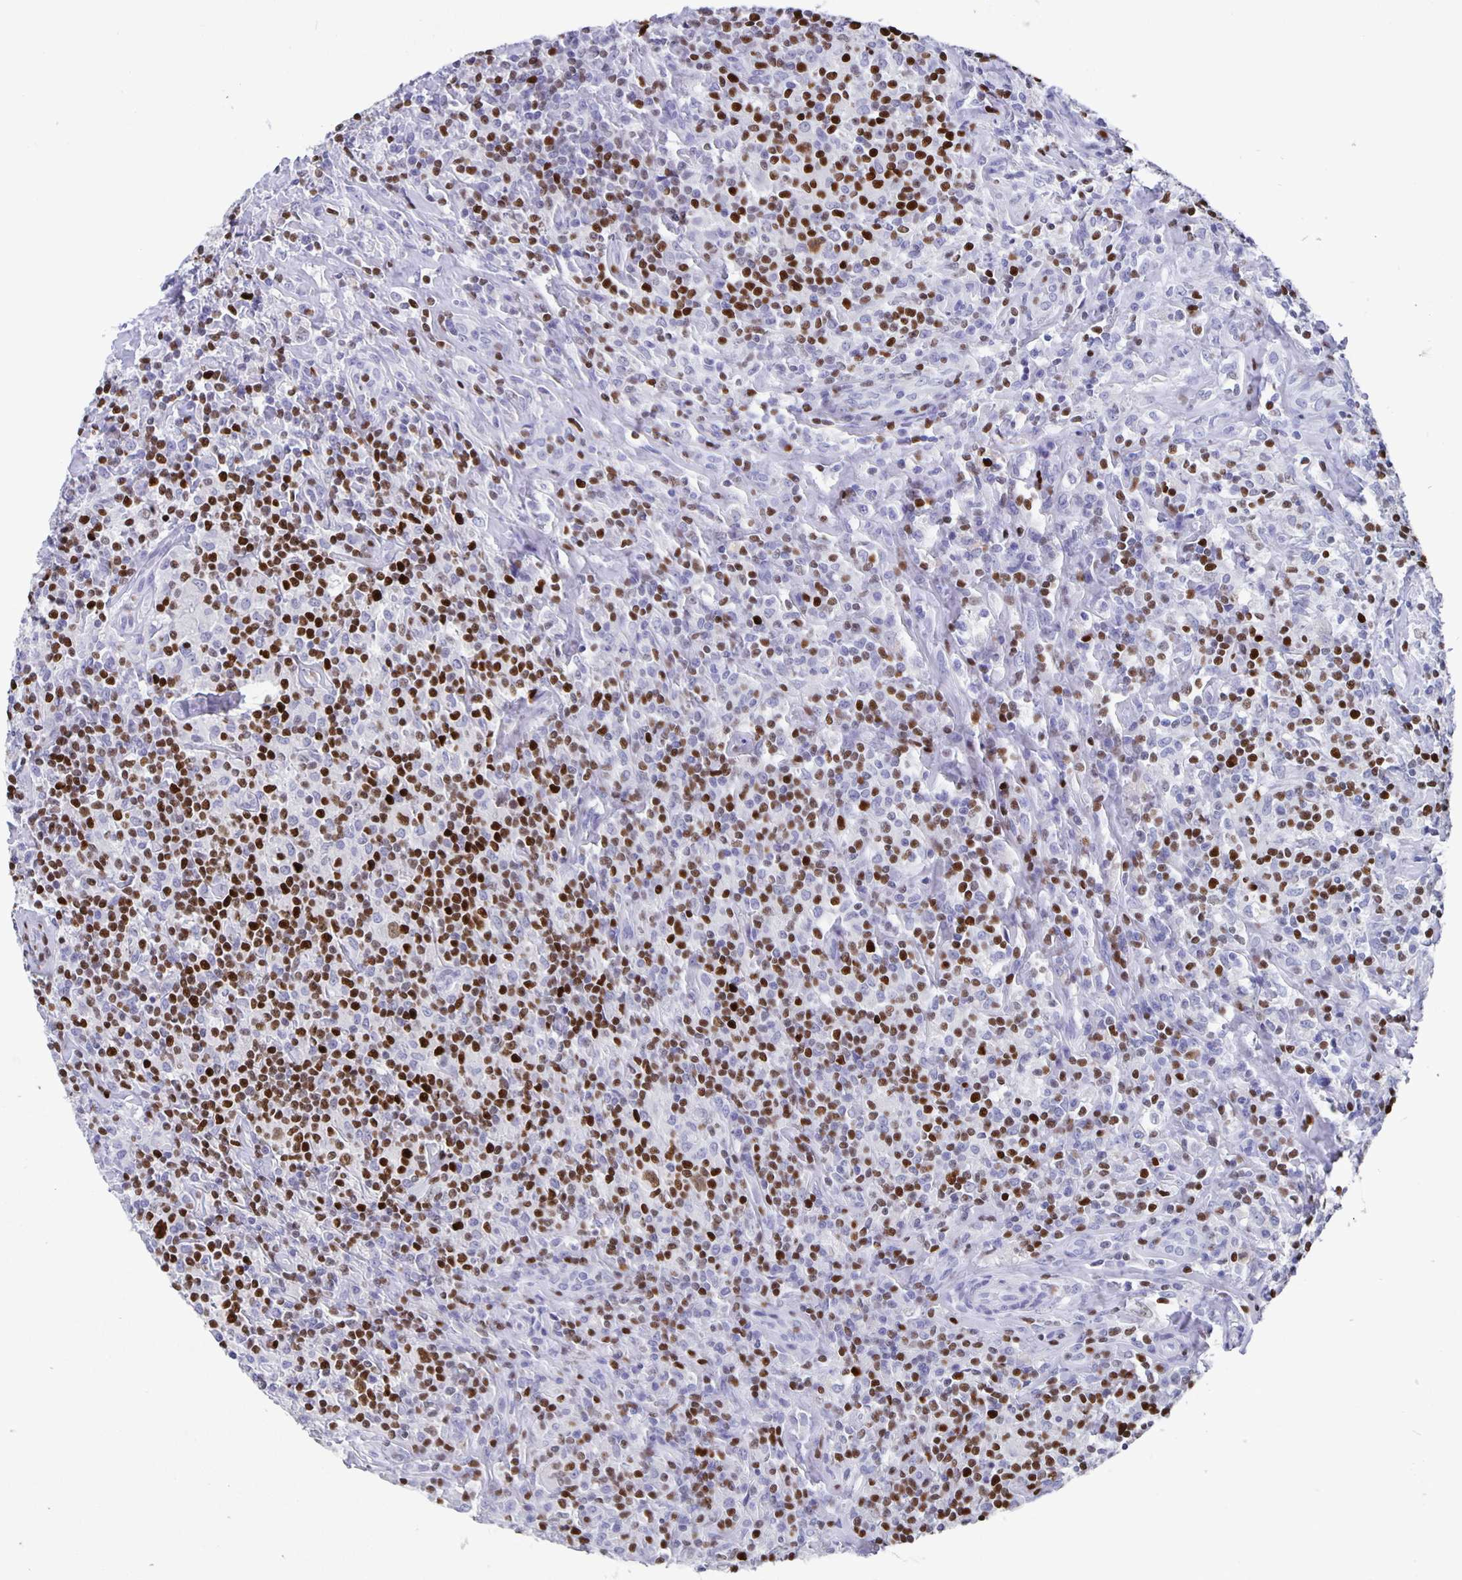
{"staining": {"intensity": "moderate", "quantity": "25%-75%", "location": "nuclear"}, "tissue": "lymphoma", "cell_type": "Tumor cells", "image_type": "cancer", "snomed": [{"axis": "morphology", "description": "Hodgkin's disease, NOS"}, {"axis": "morphology", "description": "Hodgkin's lymphoma, nodular sclerosis"}, {"axis": "topography", "description": "Lymph node"}], "caption": "Hodgkin's lymphoma, nodular sclerosis stained with DAB (3,3'-diaminobenzidine) IHC exhibits medium levels of moderate nuclear staining in about 25%-75% of tumor cells.", "gene": "SATB2", "patient": {"sex": "female", "age": 10}}